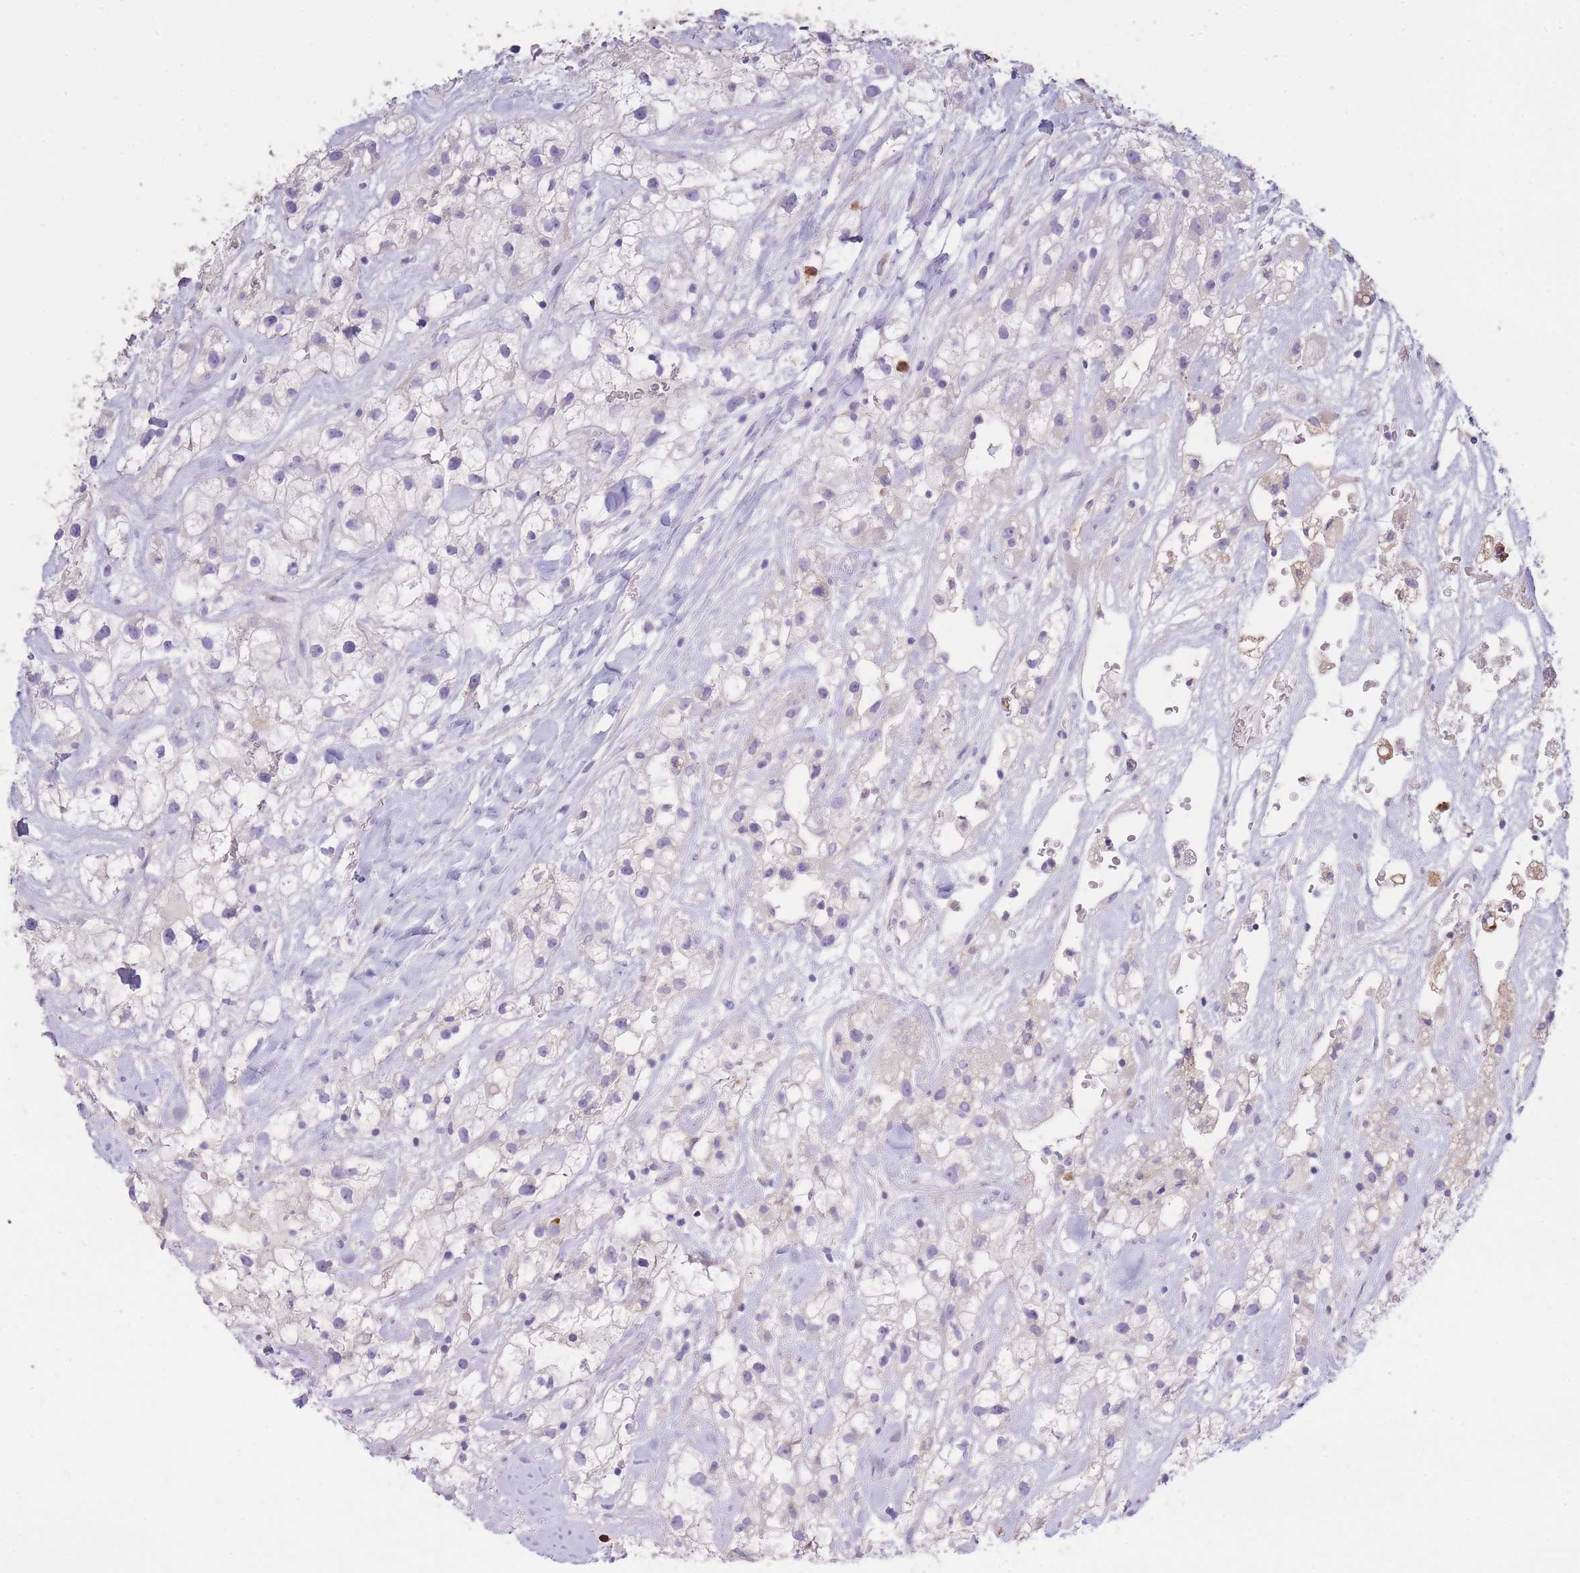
{"staining": {"intensity": "weak", "quantity": "<25%", "location": "cytoplasmic/membranous"}, "tissue": "renal cancer", "cell_type": "Tumor cells", "image_type": "cancer", "snomed": [{"axis": "morphology", "description": "Adenocarcinoma, NOS"}, {"axis": "topography", "description": "Kidney"}], "caption": "An image of human renal adenocarcinoma is negative for staining in tumor cells.", "gene": "CENPM", "patient": {"sex": "male", "age": 59}}